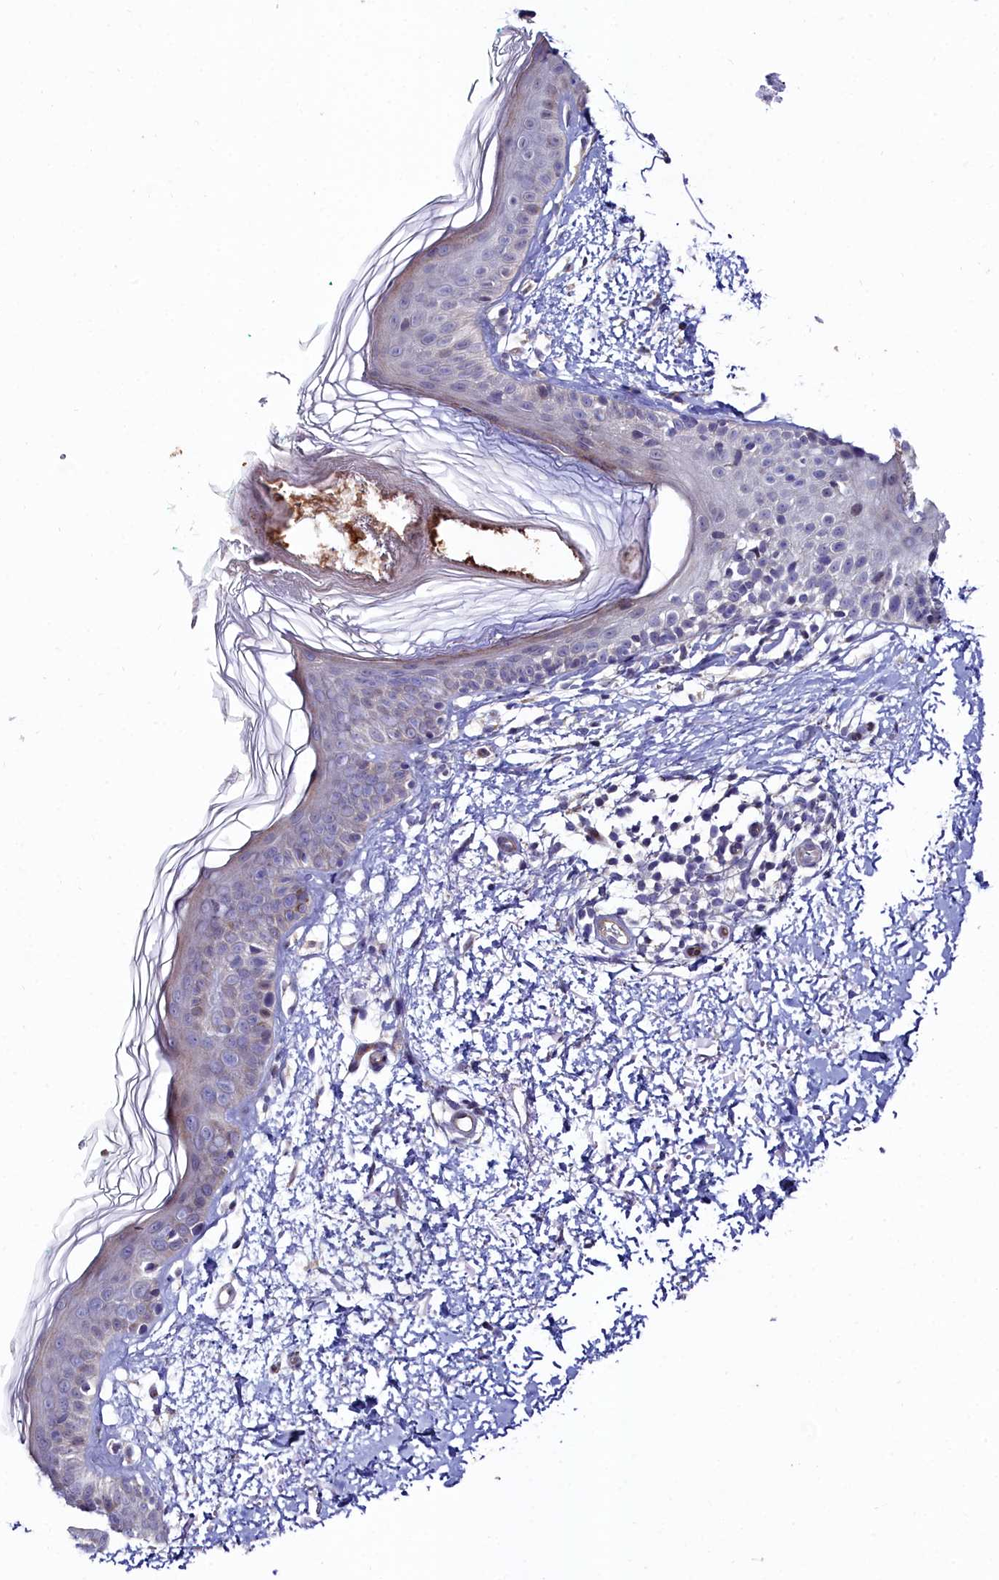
{"staining": {"intensity": "weak", "quantity": "25%-75%", "location": "cytoplasmic/membranous"}, "tissue": "skin", "cell_type": "Fibroblasts", "image_type": "normal", "snomed": [{"axis": "morphology", "description": "Normal tissue, NOS"}, {"axis": "topography", "description": "Skin"}], "caption": "Weak cytoplasmic/membranous staining is appreciated in approximately 25%-75% of fibroblasts in benign skin.", "gene": "C4orf19", "patient": {"sex": "male", "age": 66}}